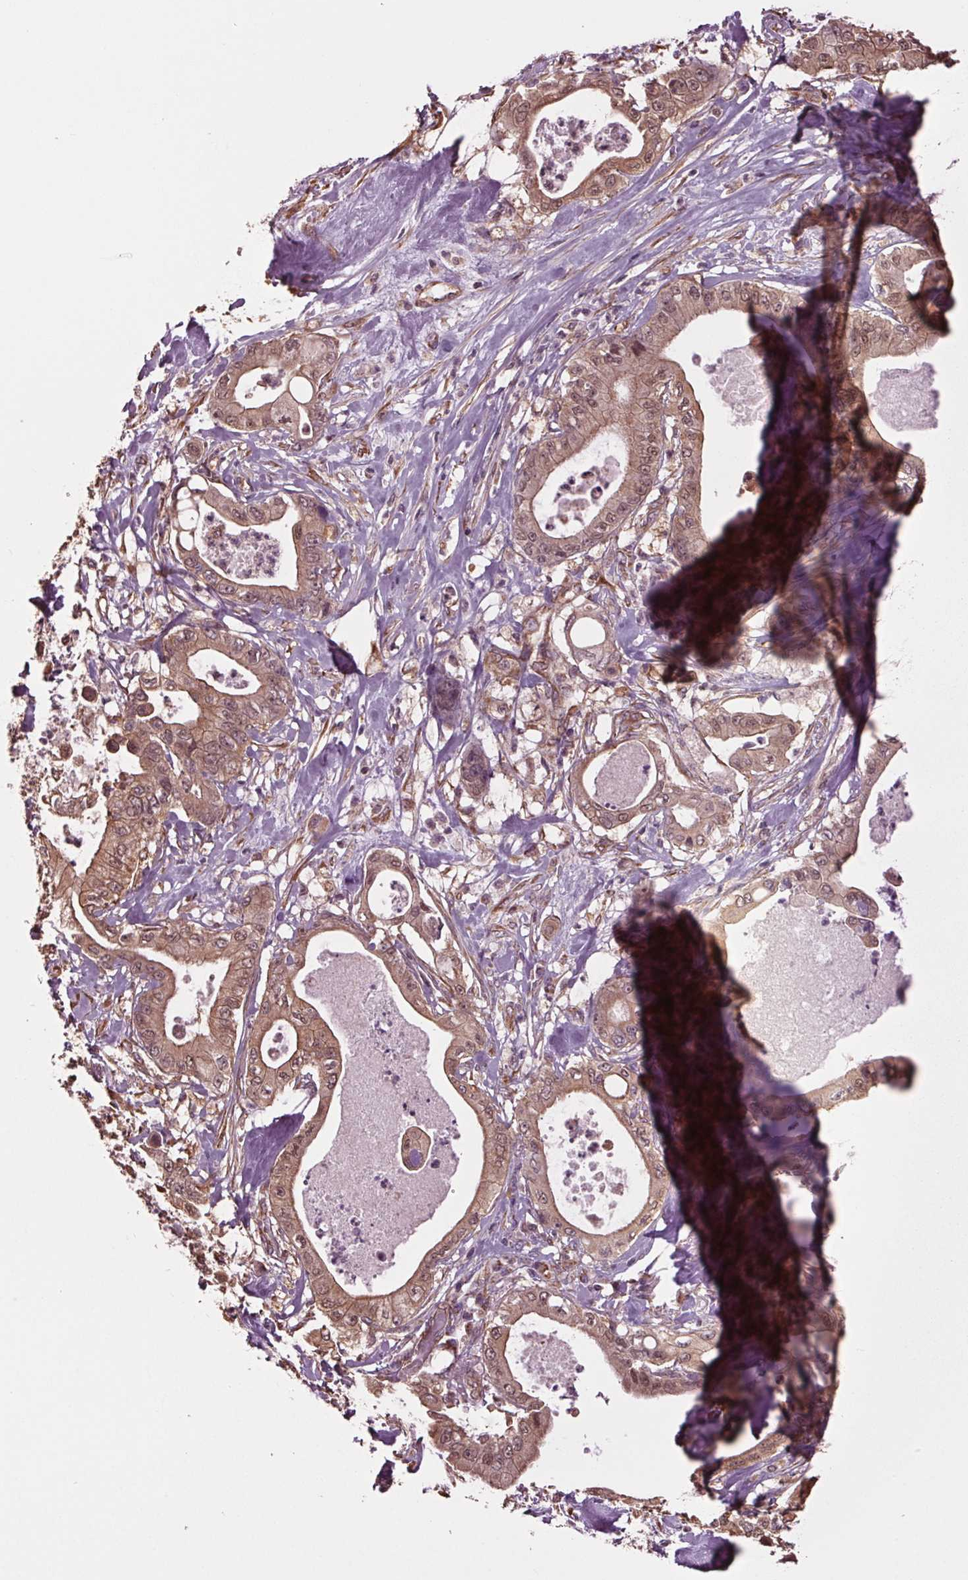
{"staining": {"intensity": "moderate", "quantity": ">75%", "location": "cytoplasmic/membranous"}, "tissue": "pancreatic cancer", "cell_type": "Tumor cells", "image_type": "cancer", "snomed": [{"axis": "morphology", "description": "Adenocarcinoma, NOS"}, {"axis": "topography", "description": "Pancreas"}], "caption": "Approximately >75% of tumor cells in adenocarcinoma (pancreatic) show moderate cytoplasmic/membranous protein staining as visualized by brown immunohistochemical staining.", "gene": "RNPEP", "patient": {"sex": "male", "age": 71}}